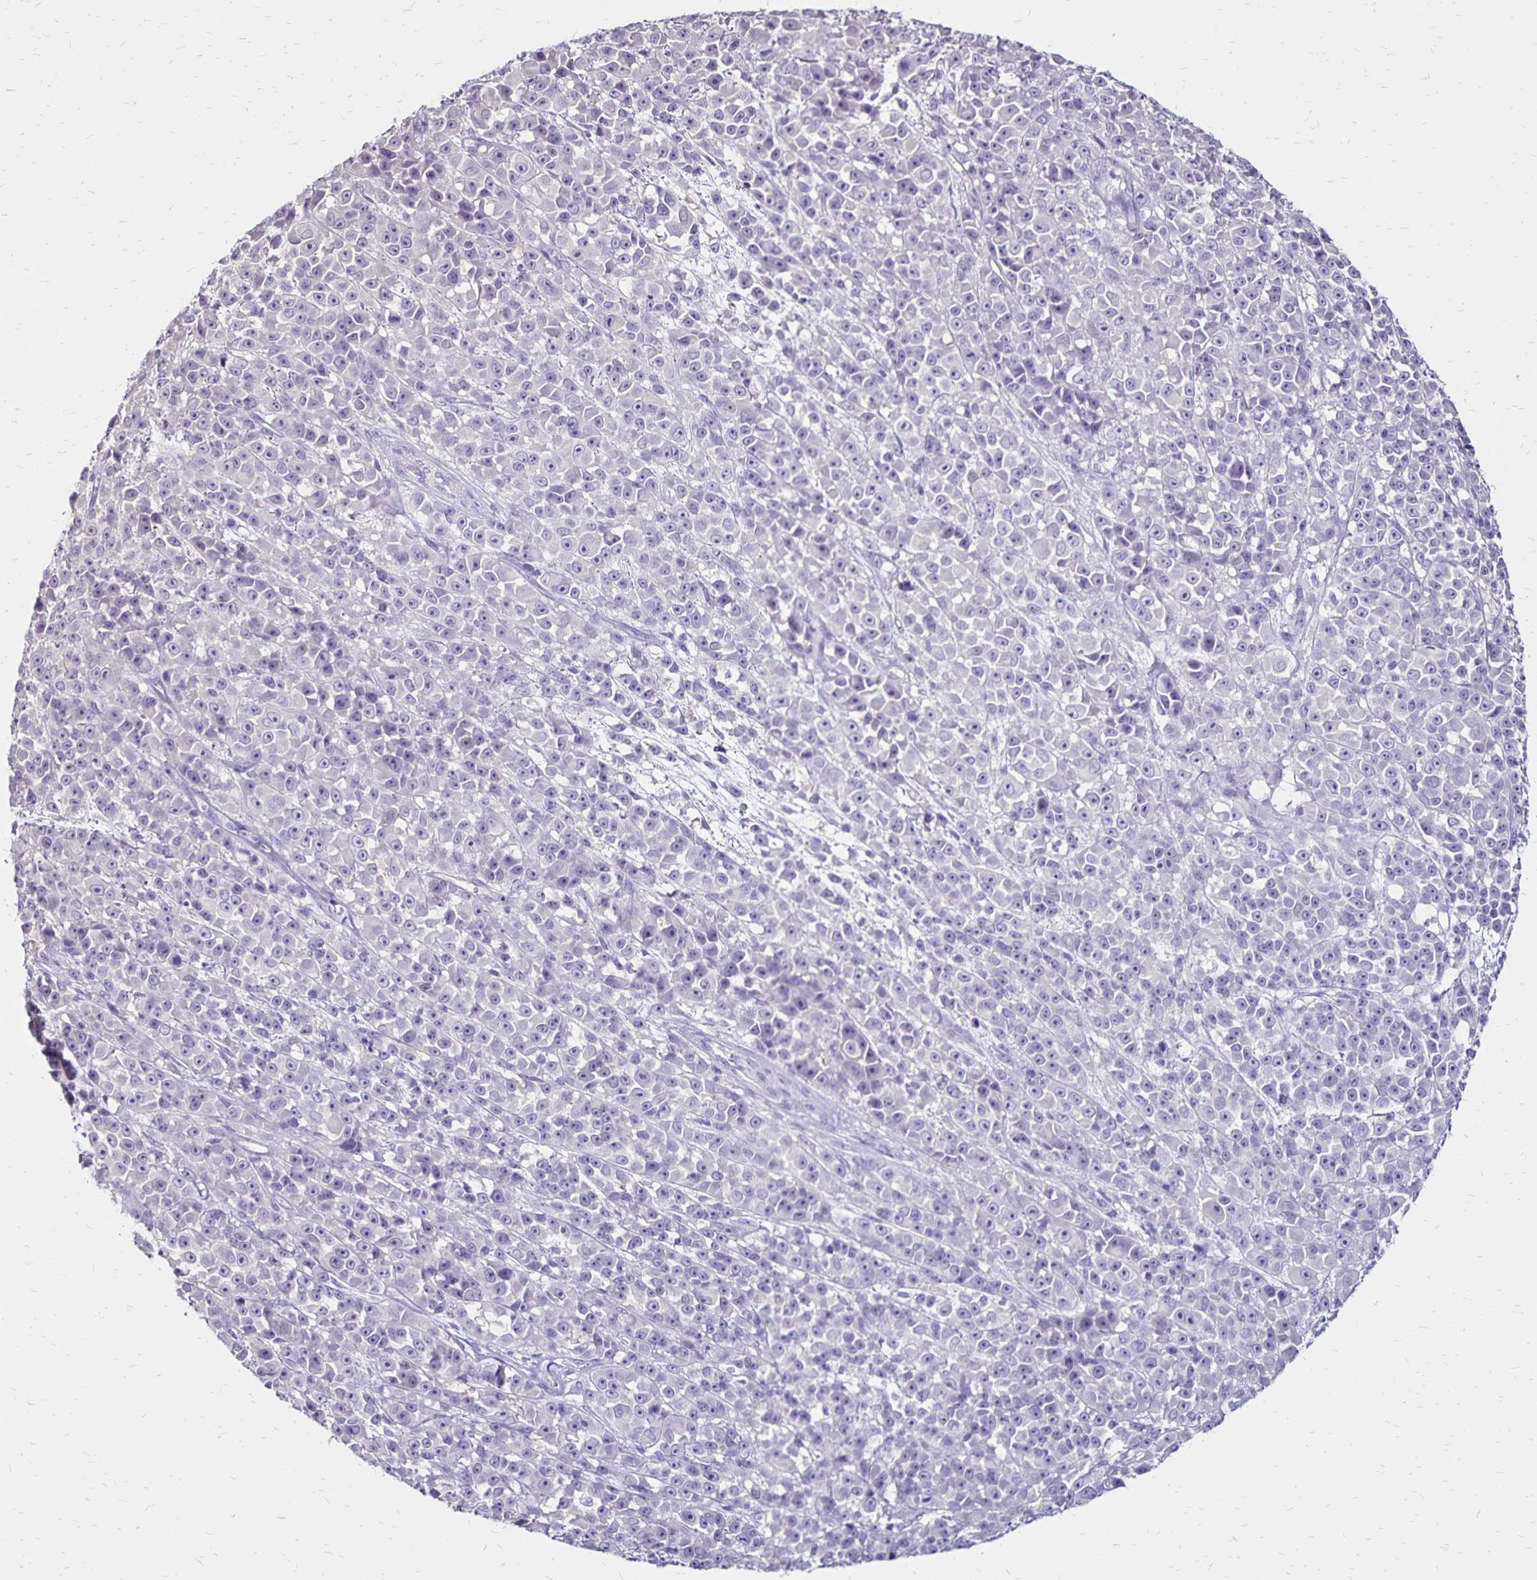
{"staining": {"intensity": "negative", "quantity": "none", "location": "none"}, "tissue": "melanoma", "cell_type": "Tumor cells", "image_type": "cancer", "snomed": [{"axis": "morphology", "description": "Malignant melanoma, NOS"}, {"axis": "topography", "description": "Skin"}, {"axis": "topography", "description": "Skin of back"}], "caption": "Tumor cells are negative for protein expression in human melanoma. (Stains: DAB IHC with hematoxylin counter stain, Microscopy: brightfield microscopy at high magnification).", "gene": "SH3GL3", "patient": {"sex": "male", "age": 91}}